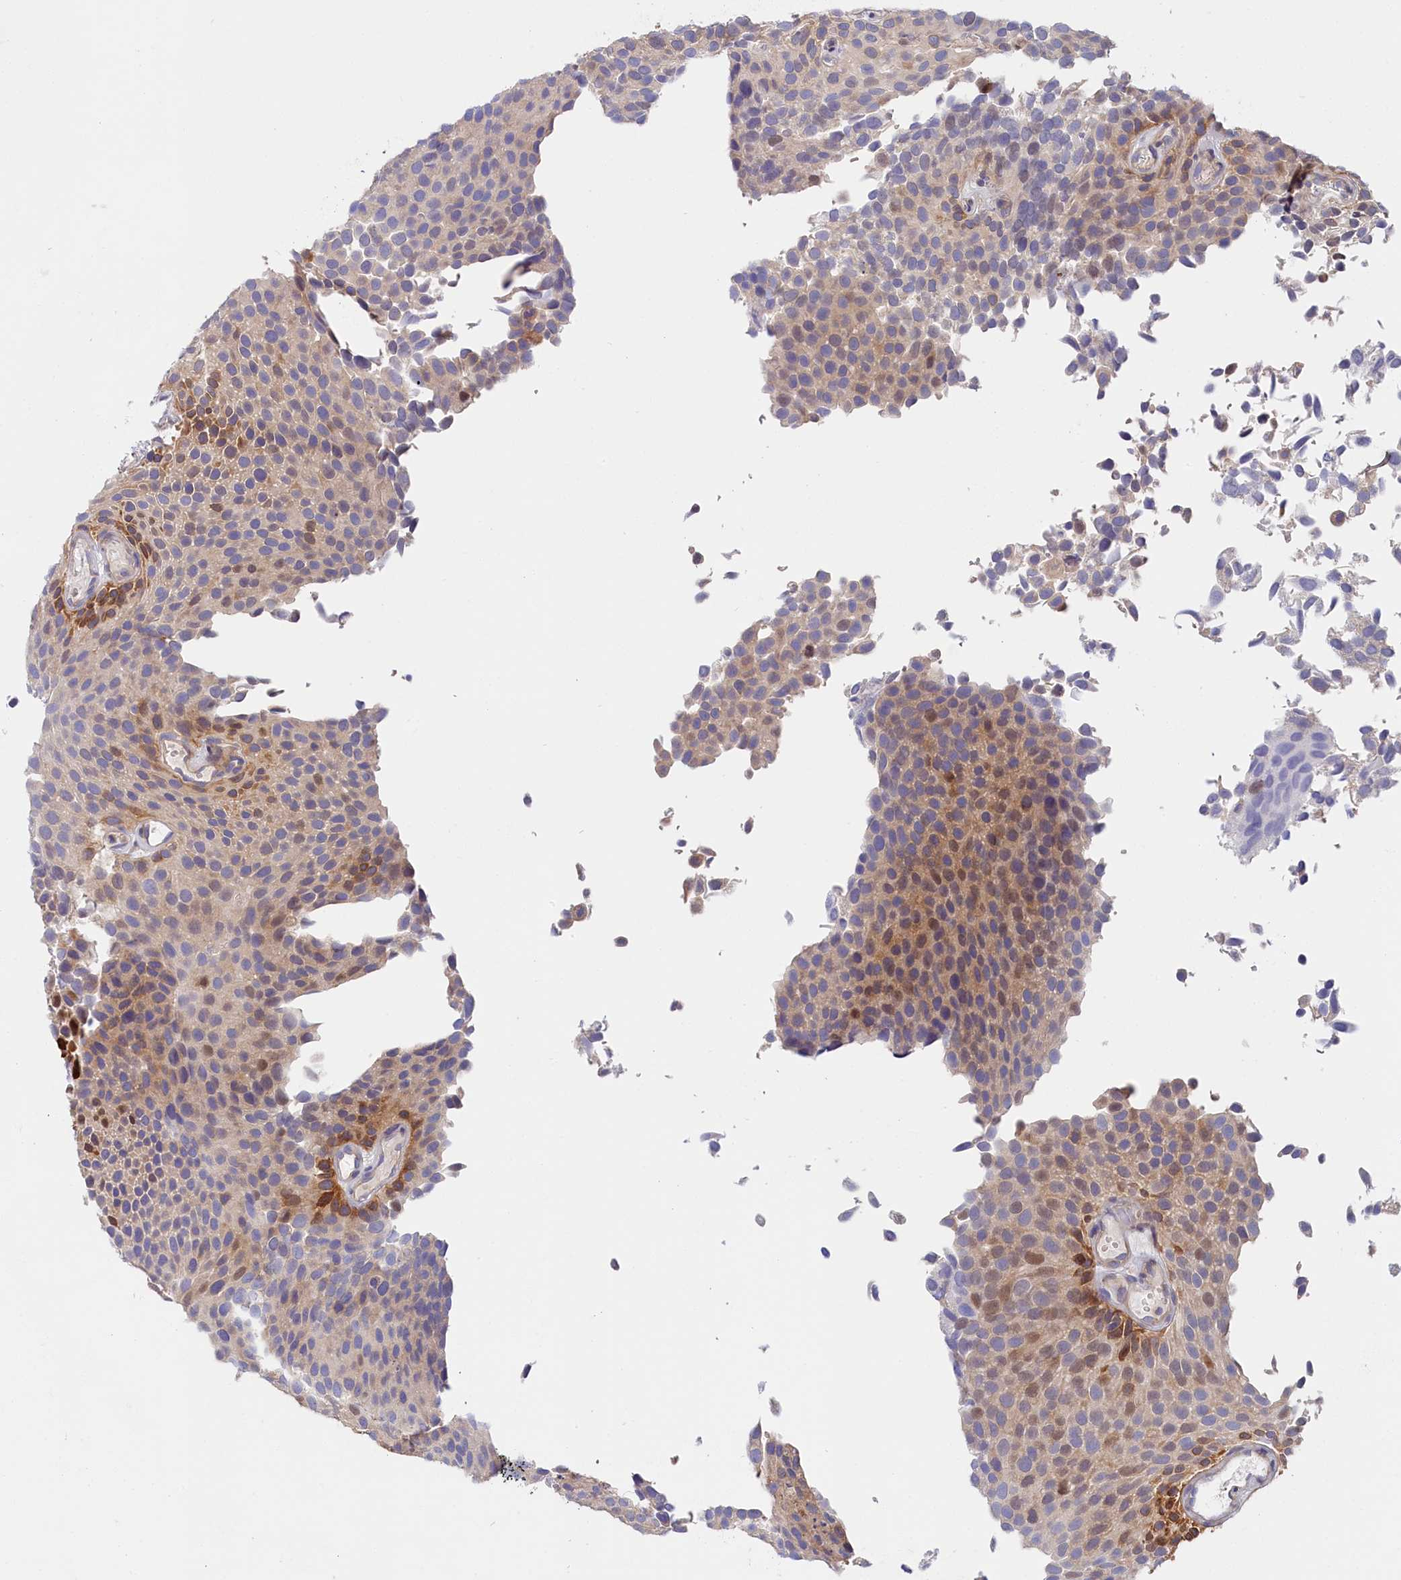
{"staining": {"intensity": "moderate", "quantity": "<25%", "location": "cytoplasmic/membranous,nuclear"}, "tissue": "urothelial cancer", "cell_type": "Tumor cells", "image_type": "cancer", "snomed": [{"axis": "morphology", "description": "Urothelial carcinoma, Low grade"}, {"axis": "topography", "description": "Urinary bladder"}], "caption": "IHC (DAB) staining of human urothelial cancer shows moderate cytoplasmic/membranous and nuclear protein staining in approximately <25% of tumor cells.", "gene": "KATNB1", "patient": {"sex": "male", "age": 89}}